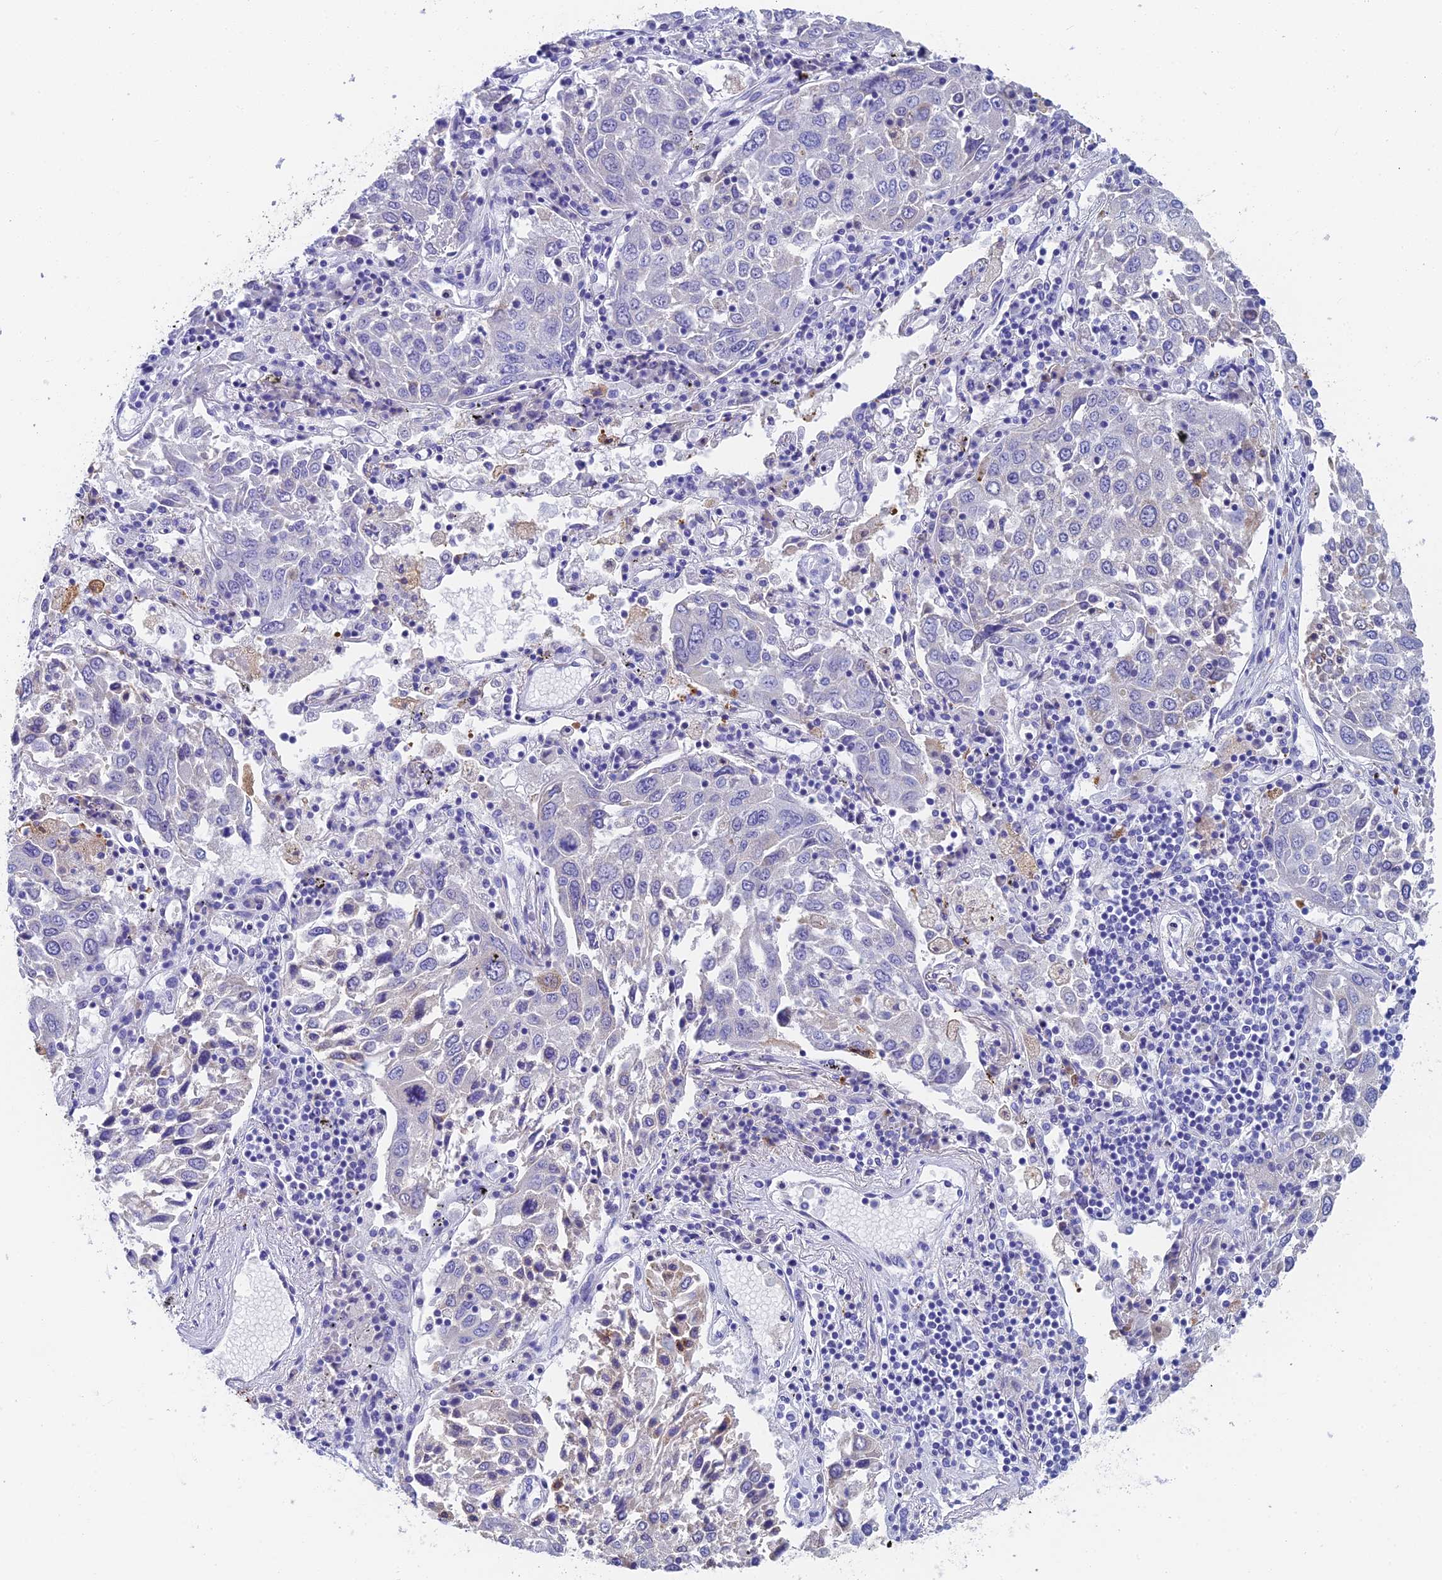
{"staining": {"intensity": "negative", "quantity": "none", "location": "none"}, "tissue": "lung cancer", "cell_type": "Tumor cells", "image_type": "cancer", "snomed": [{"axis": "morphology", "description": "Squamous cell carcinoma, NOS"}, {"axis": "topography", "description": "Lung"}], "caption": "Tumor cells show no significant staining in squamous cell carcinoma (lung). The staining was performed using DAB (3,3'-diaminobenzidine) to visualize the protein expression in brown, while the nuclei were stained in blue with hematoxylin (Magnification: 20x).", "gene": "ADAMTS13", "patient": {"sex": "male", "age": 65}}